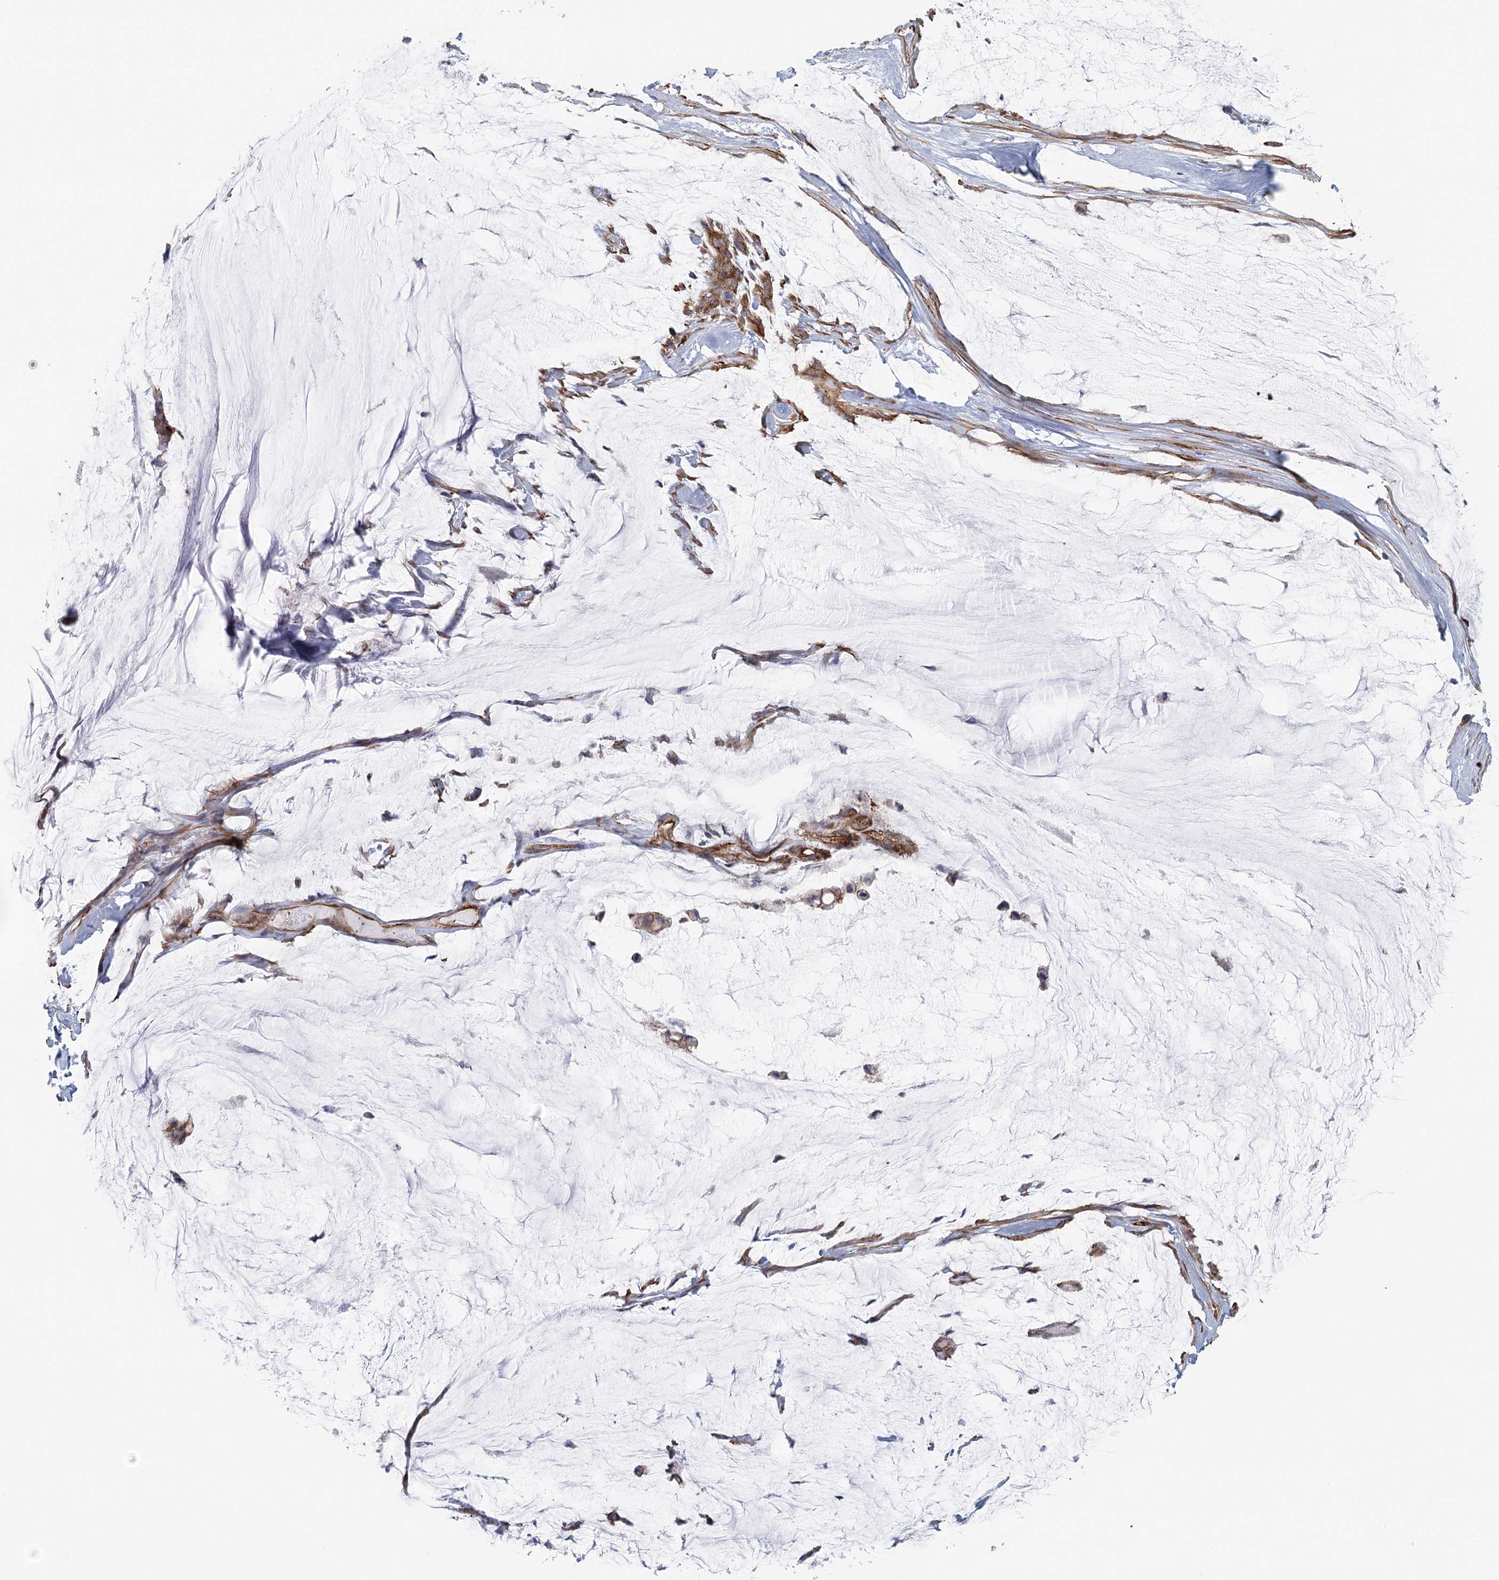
{"staining": {"intensity": "weak", "quantity": "<25%", "location": "cytoplasmic/membranous"}, "tissue": "ovarian cancer", "cell_type": "Tumor cells", "image_type": "cancer", "snomed": [{"axis": "morphology", "description": "Cystadenocarcinoma, mucinous, NOS"}, {"axis": "topography", "description": "Ovary"}], "caption": "This is an IHC photomicrograph of ovarian cancer (mucinous cystadenocarcinoma). There is no staining in tumor cells.", "gene": "IFT46", "patient": {"sex": "female", "age": 39}}